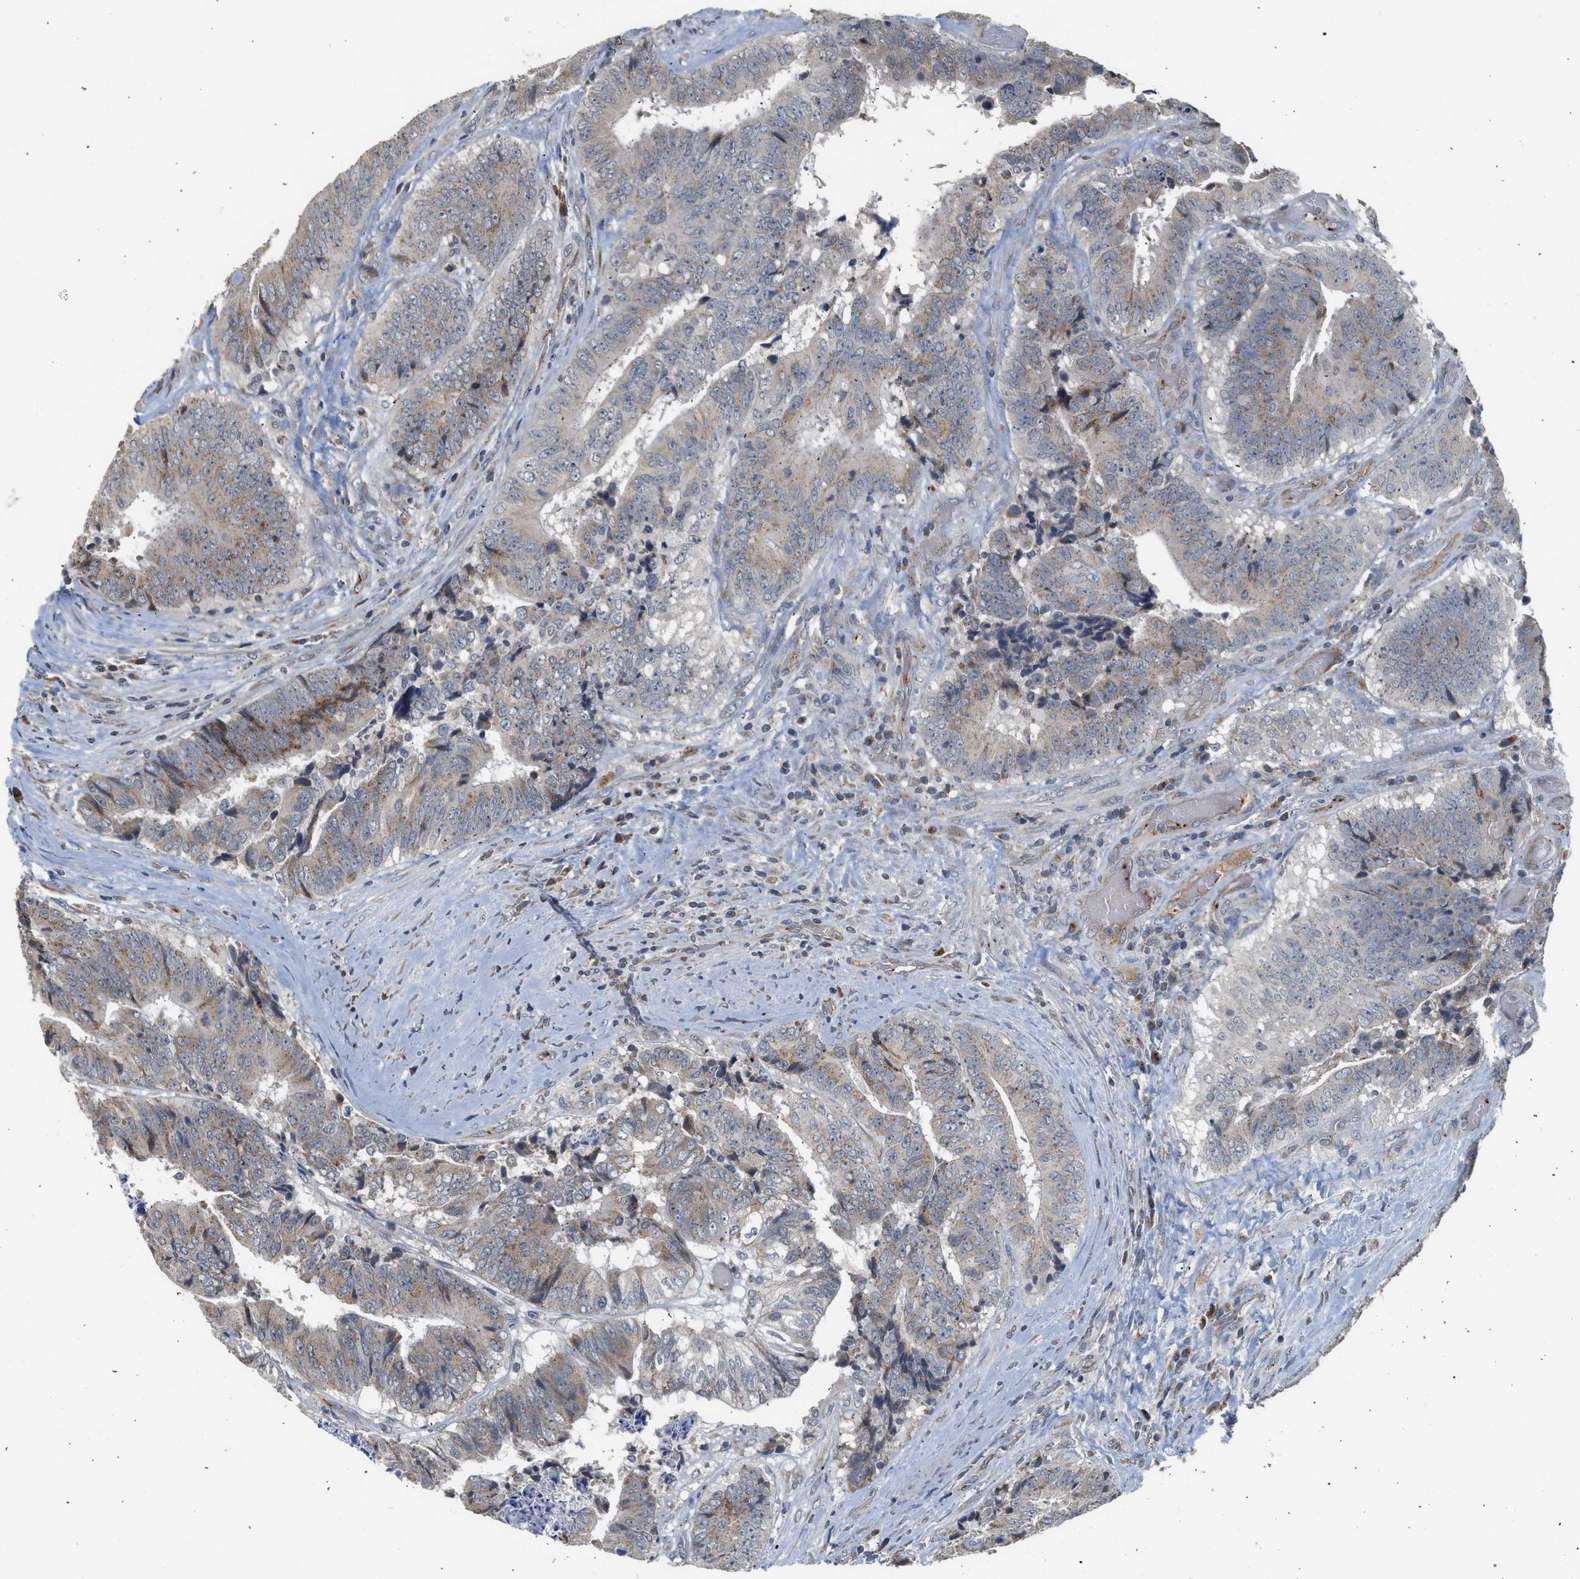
{"staining": {"intensity": "weak", "quantity": "<25%", "location": "cytoplasmic/membranous"}, "tissue": "colorectal cancer", "cell_type": "Tumor cells", "image_type": "cancer", "snomed": [{"axis": "morphology", "description": "Adenocarcinoma, NOS"}, {"axis": "topography", "description": "Rectum"}], "caption": "Human adenocarcinoma (colorectal) stained for a protein using immunohistochemistry displays no expression in tumor cells.", "gene": "PIM1", "patient": {"sex": "male", "age": 72}}